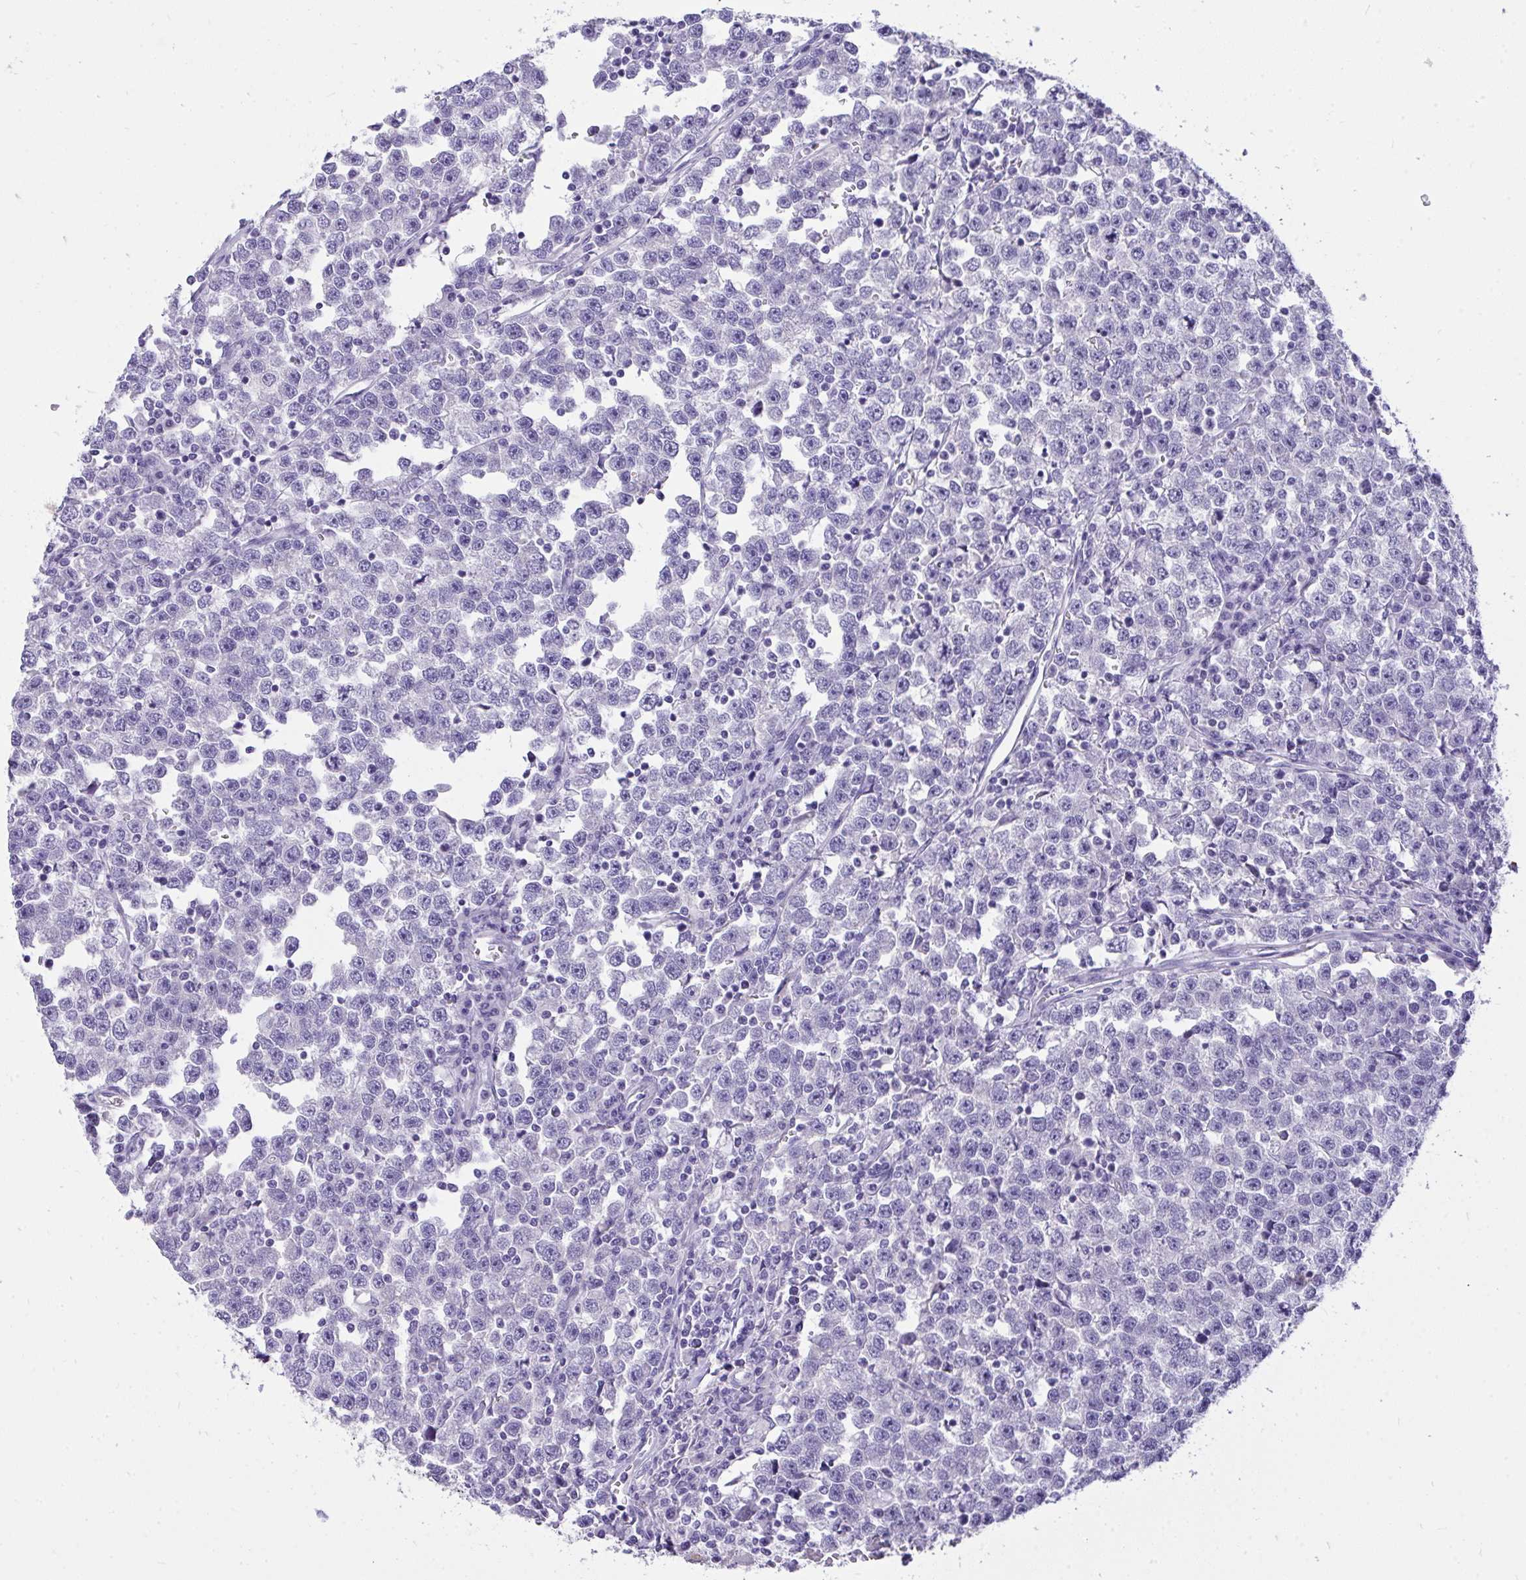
{"staining": {"intensity": "negative", "quantity": "none", "location": "none"}, "tissue": "testis cancer", "cell_type": "Tumor cells", "image_type": "cancer", "snomed": [{"axis": "morphology", "description": "Seminoma, NOS"}, {"axis": "topography", "description": "Testis"}], "caption": "DAB (3,3'-diaminobenzidine) immunohistochemical staining of testis cancer (seminoma) displays no significant staining in tumor cells.", "gene": "VGLL3", "patient": {"sex": "male", "age": 43}}